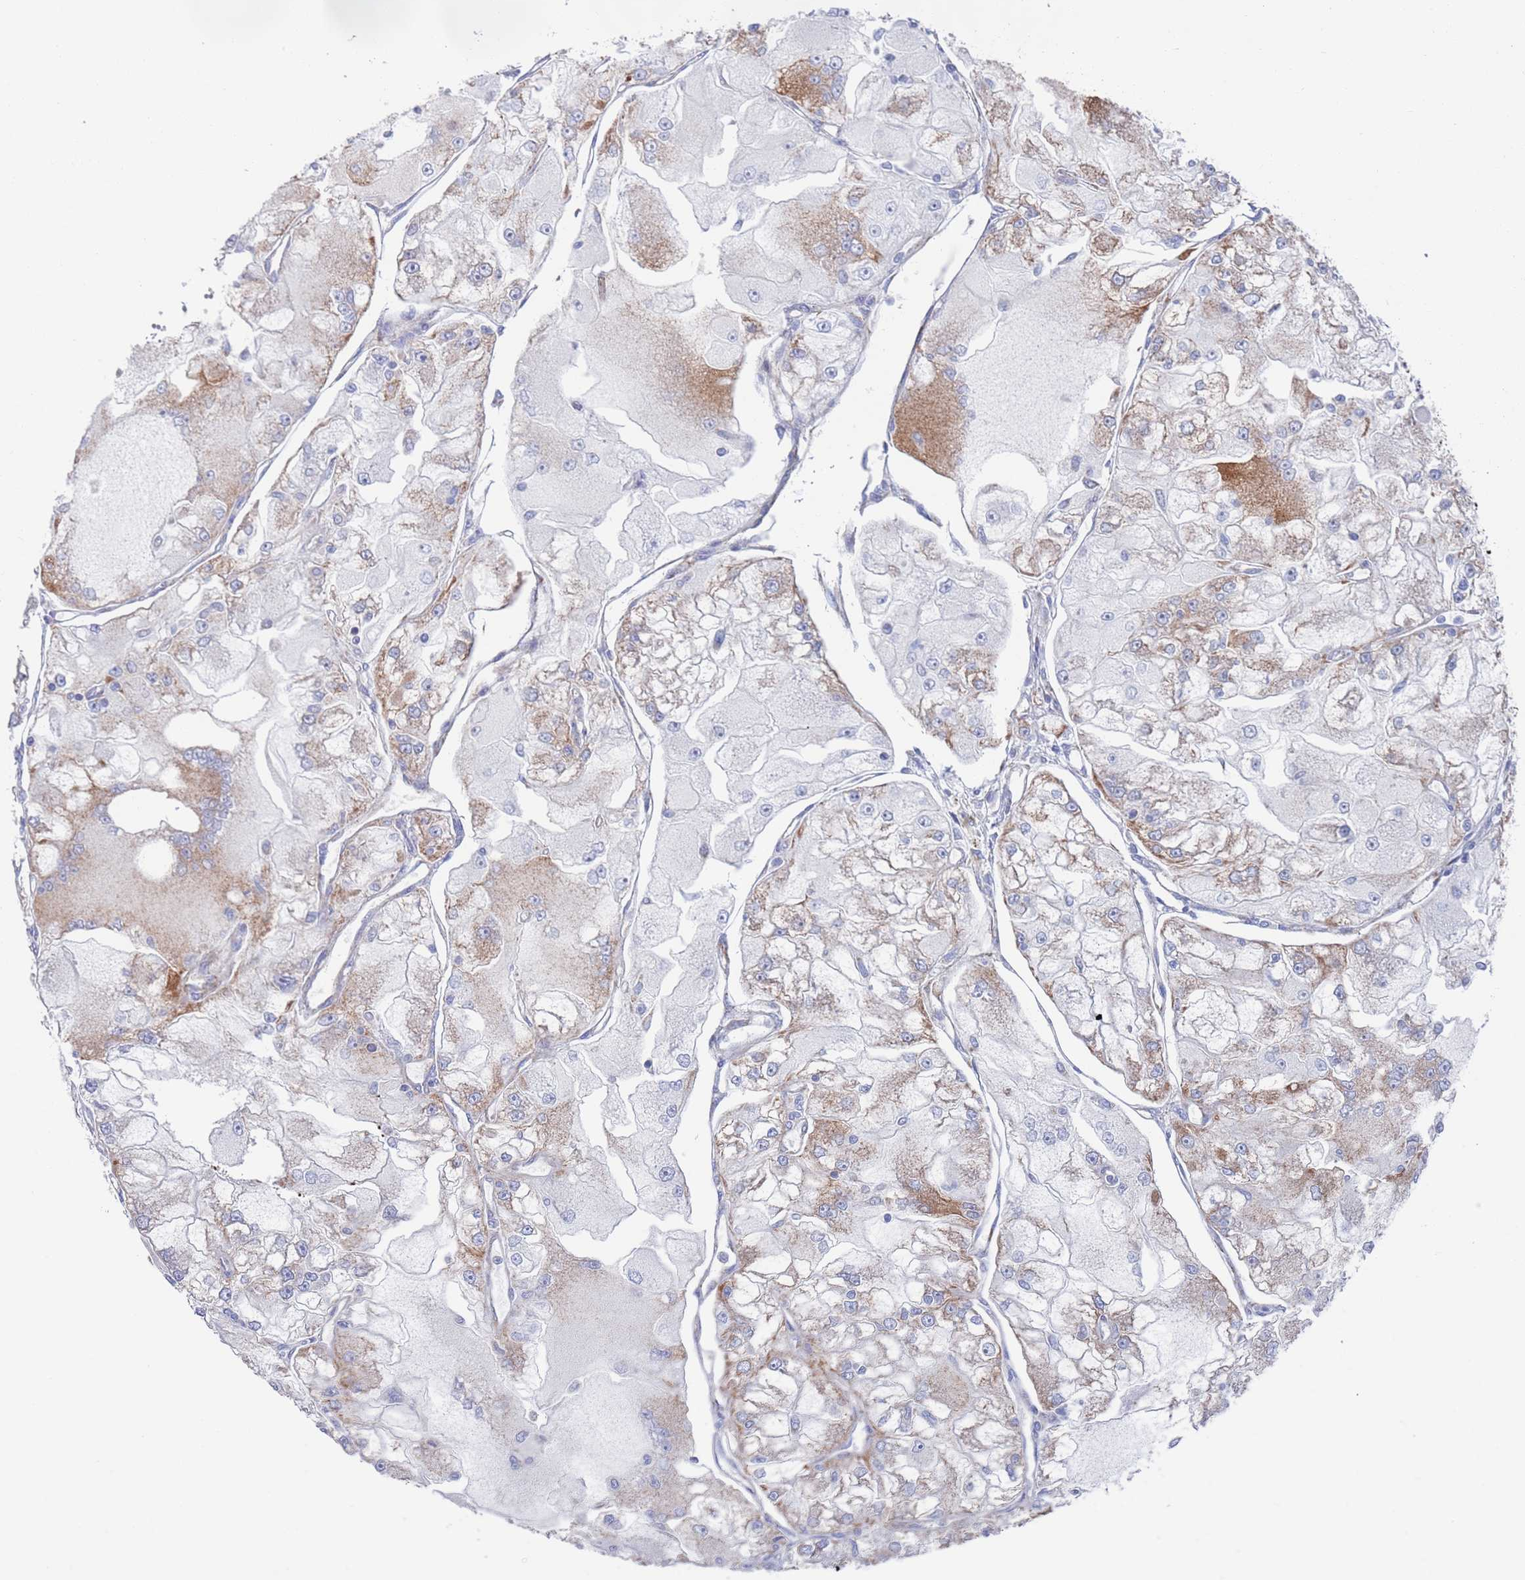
{"staining": {"intensity": "moderate", "quantity": "25%-75%", "location": "cytoplasmic/membranous"}, "tissue": "renal cancer", "cell_type": "Tumor cells", "image_type": "cancer", "snomed": [{"axis": "morphology", "description": "Adenocarcinoma, NOS"}, {"axis": "topography", "description": "Kidney"}], "caption": "Renal adenocarcinoma was stained to show a protein in brown. There is medium levels of moderate cytoplasmic/membranous staining in about 25%-75% of tumor cells.", "gene": "MRPL22", "patient": {"sex": "female", "age": 72}}